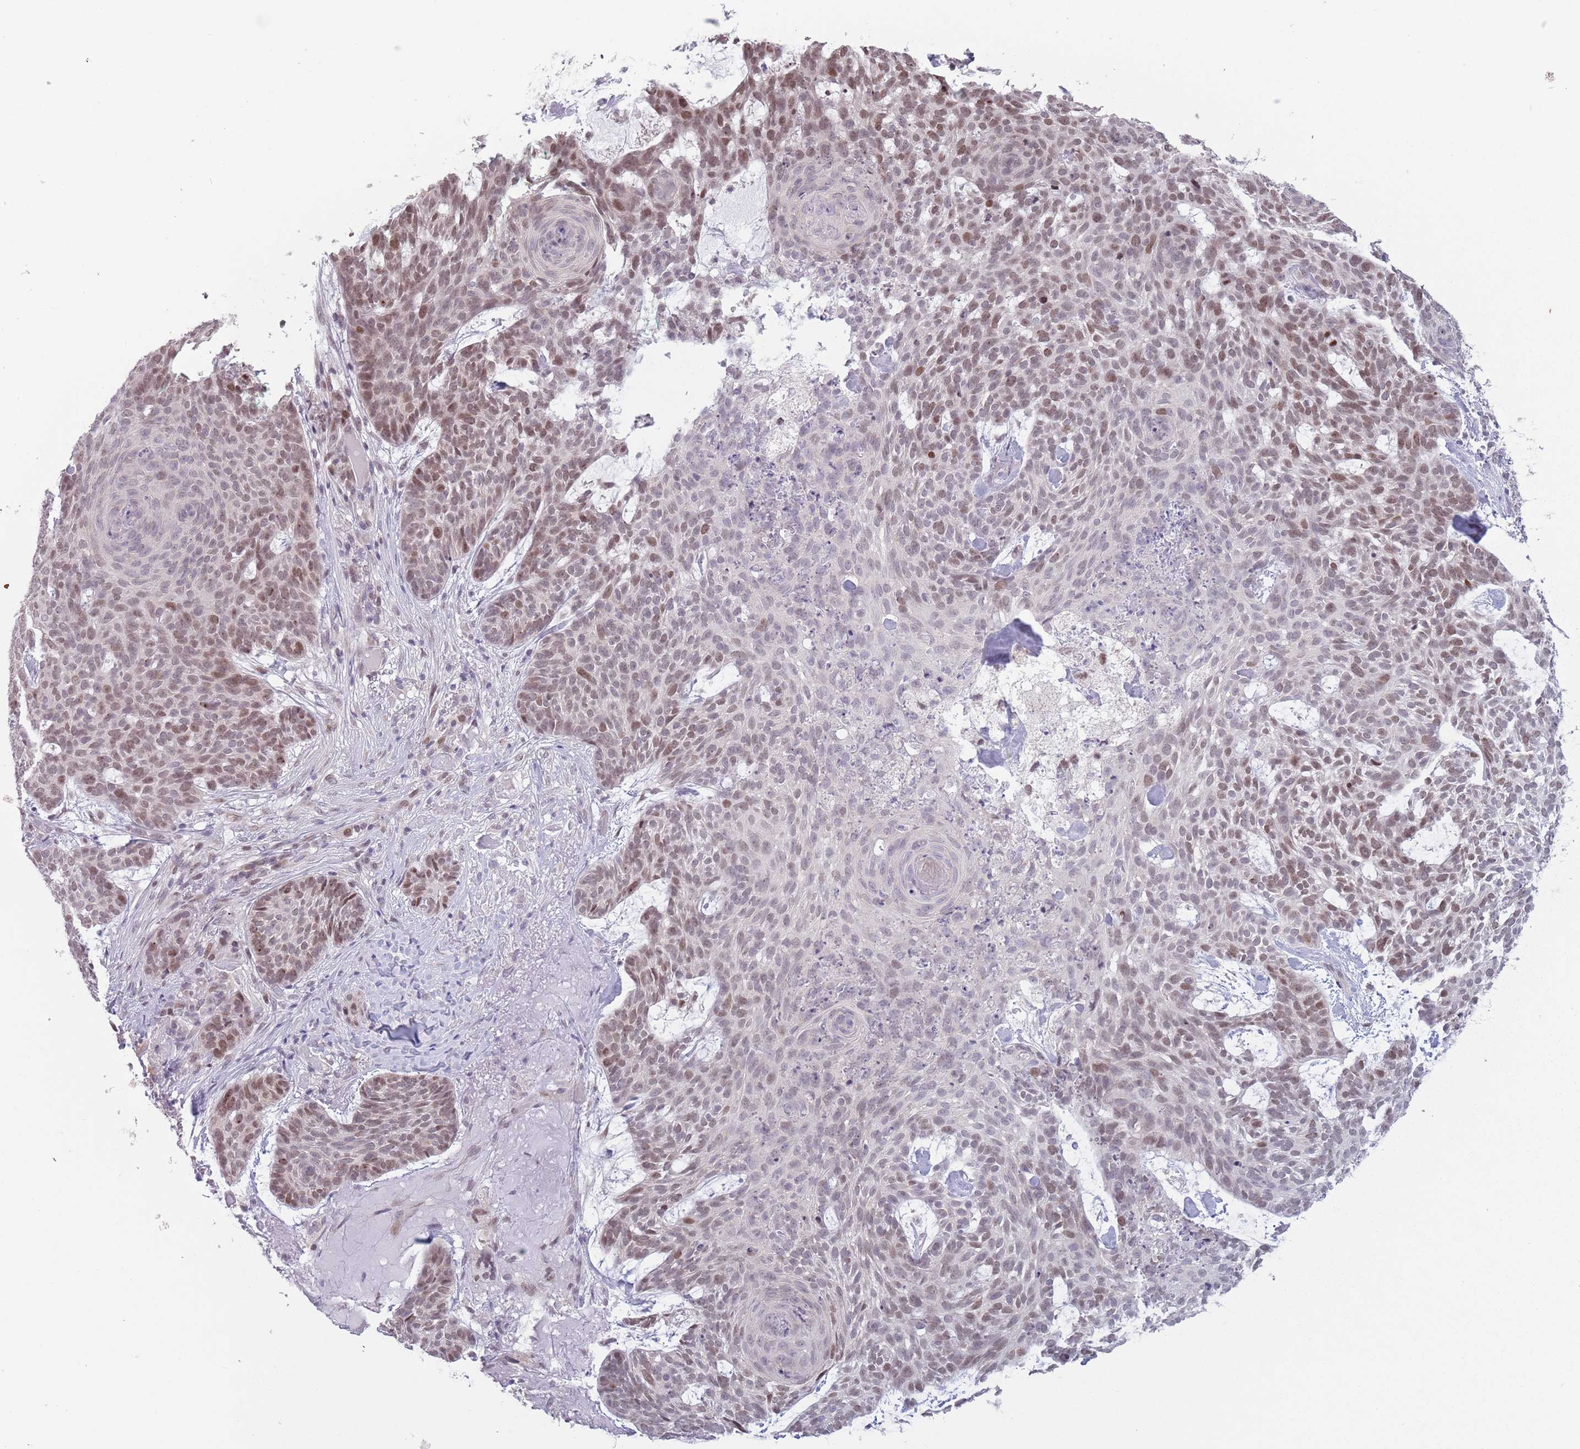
{"staining": {"intensity": "moderate", "quantity": "25%-75%", "location": "nuclear"}, "tissue": "skin cancer", "cell_type": "Tumor cells", "image_type": "cancer", "snomed": [{"axis": "morphology", "description": "Basal cell carcinoma"}, {"axis": "topography", "description": "Skin"}], "caption": "IHC micrograph of neoplastic tissue: human basal cell carcinoma (skin) stained using immunohistochemistry (IHC) reveals medium levels of moderate protein expression localized specifically in the nuclear of tumor cells, appearing as a nuclear brown color.", "gene": "MRPL34", "patient": {"sex": "female", "age": 89}}